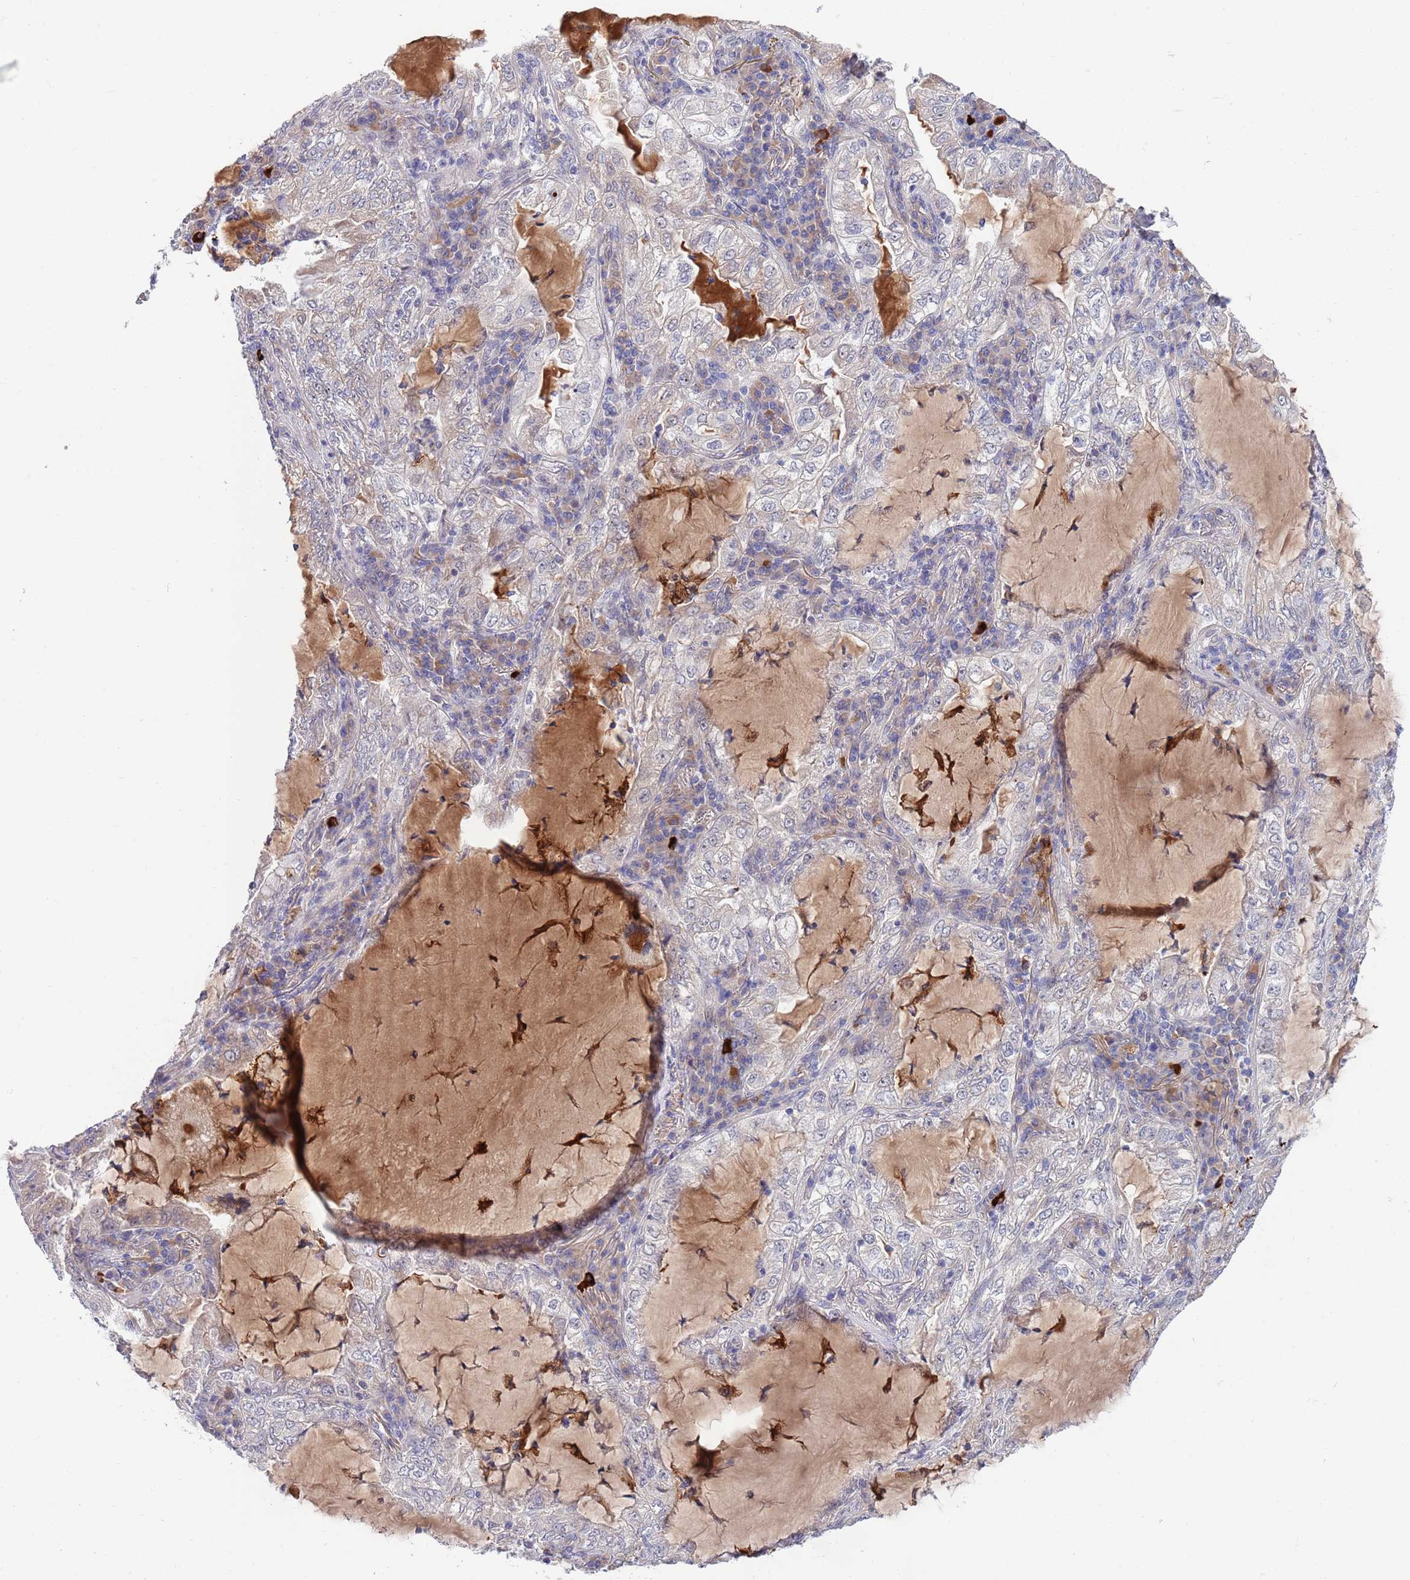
{"staining": {"intensity": "weak", "quantity": "<25%", "location": "cytoplasmic/membranous"}, "tissue": "lung cancer", "cell_type": "Tumor cells", "image_type": "cancer", "snomed": [{"axis": "morphology", "description": "Adenocarcinoma, NOS"}, {"axis": "topography", "description": "Lung"}], "caption": "Histopathology image shows no significant protein positivity in tumor cells of lung adenocarcinoma.", "gene": "NLRP6", "patient": {"sex": "female", "age": 73}}